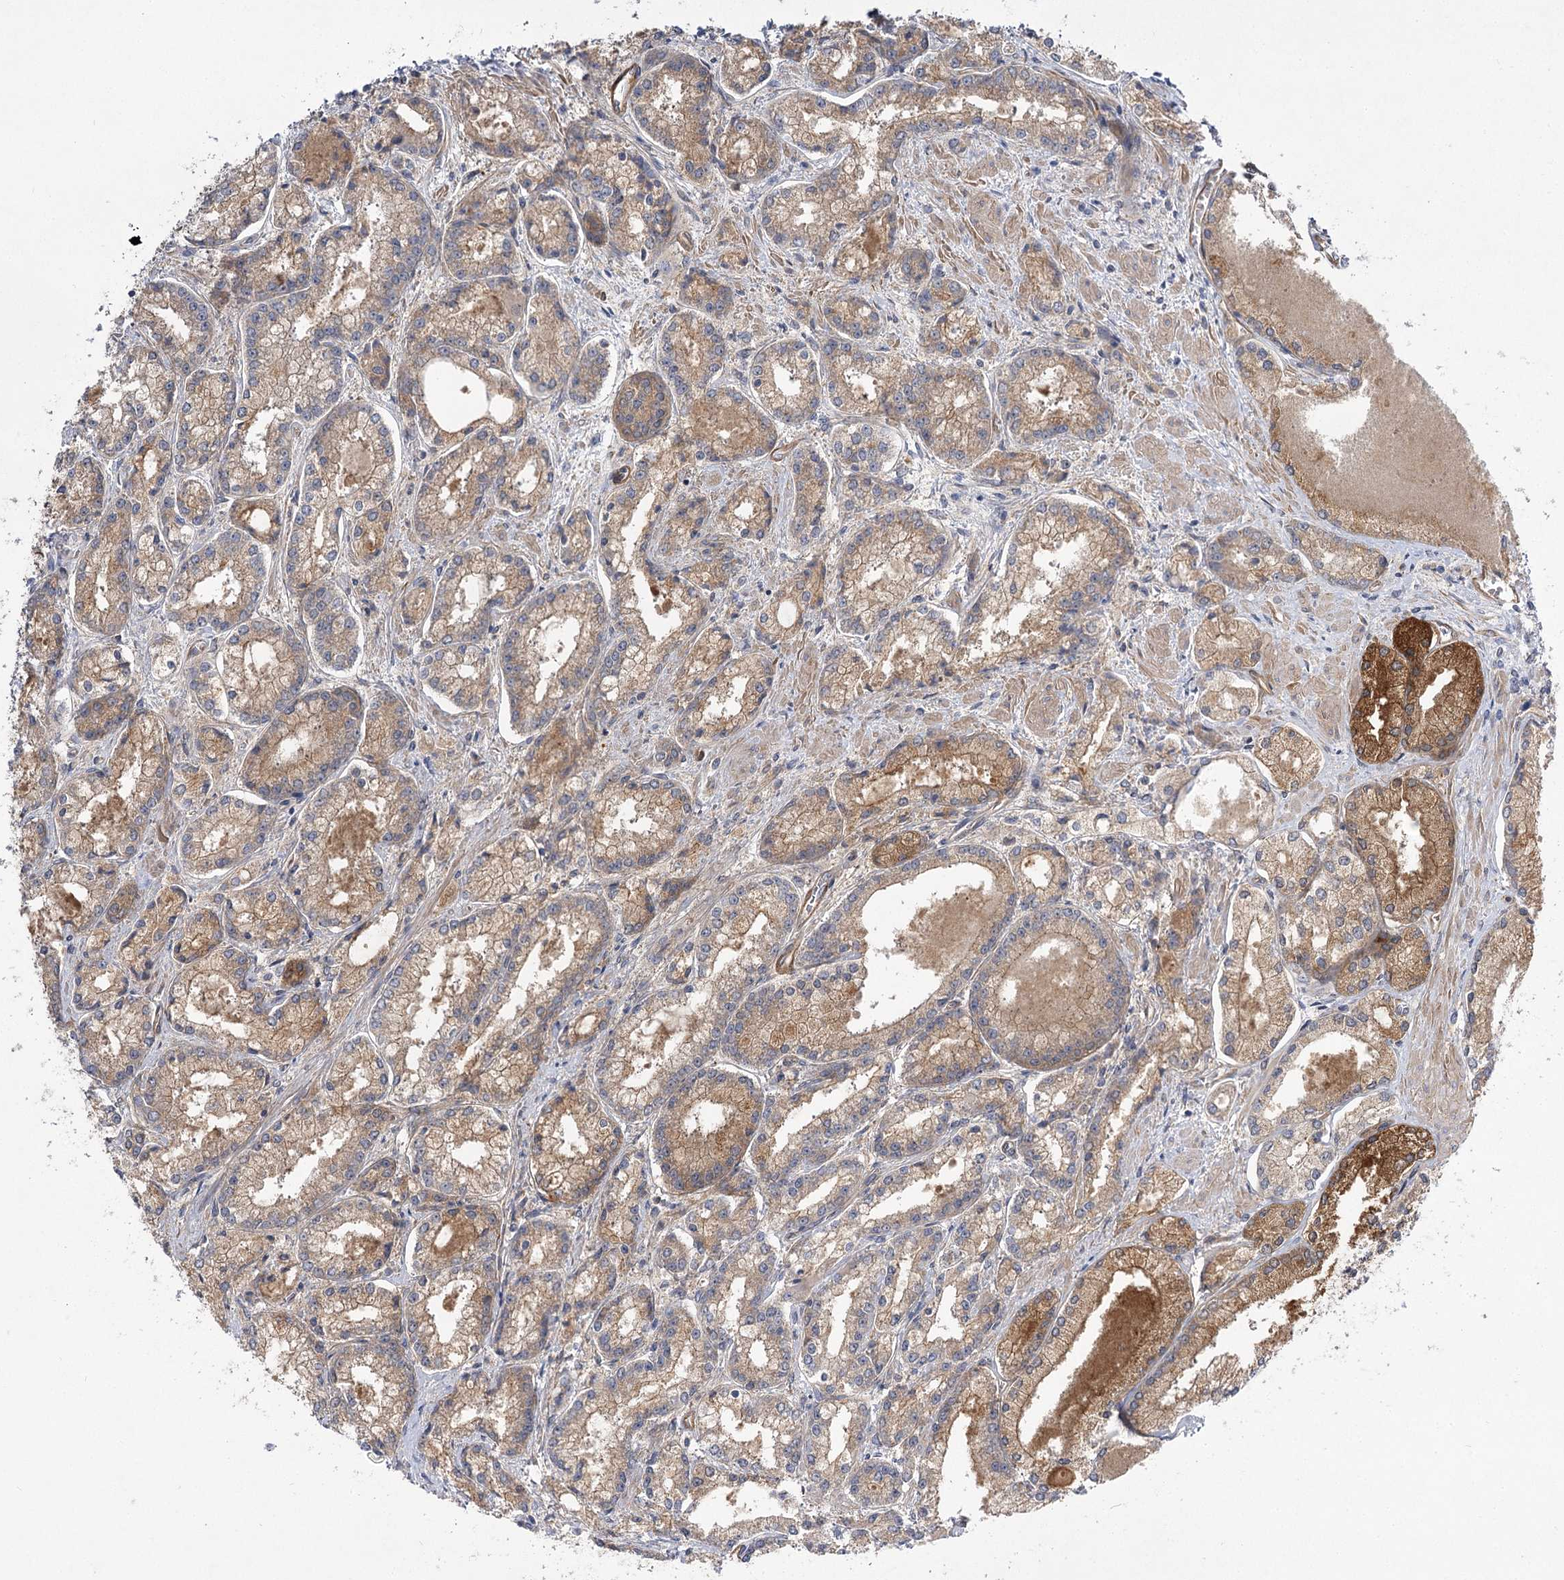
{"staining": {"intensity": "moderate", "quantity": ">75%", "location": "cytoplasmic/membranous"}, "tissue": "prostate cancer", "cell_type": "Tumor cells", "image_type": "cancer", "snomed": [{"axis": "morphology", "description": "Adenocarcinoma, Low grade"}, {"axis": "topography", "description": "Prostate"}], "caption": "About >75% of tumor cells in prostate cancer (adenocarcinoma (low-grade)) display moderate cytoplasmic/membranous protein positivity as visualized by brown immunohistochemical staining.", "gene": "SH3BP5L", "patient": {"sex": "male", "age": 74}}